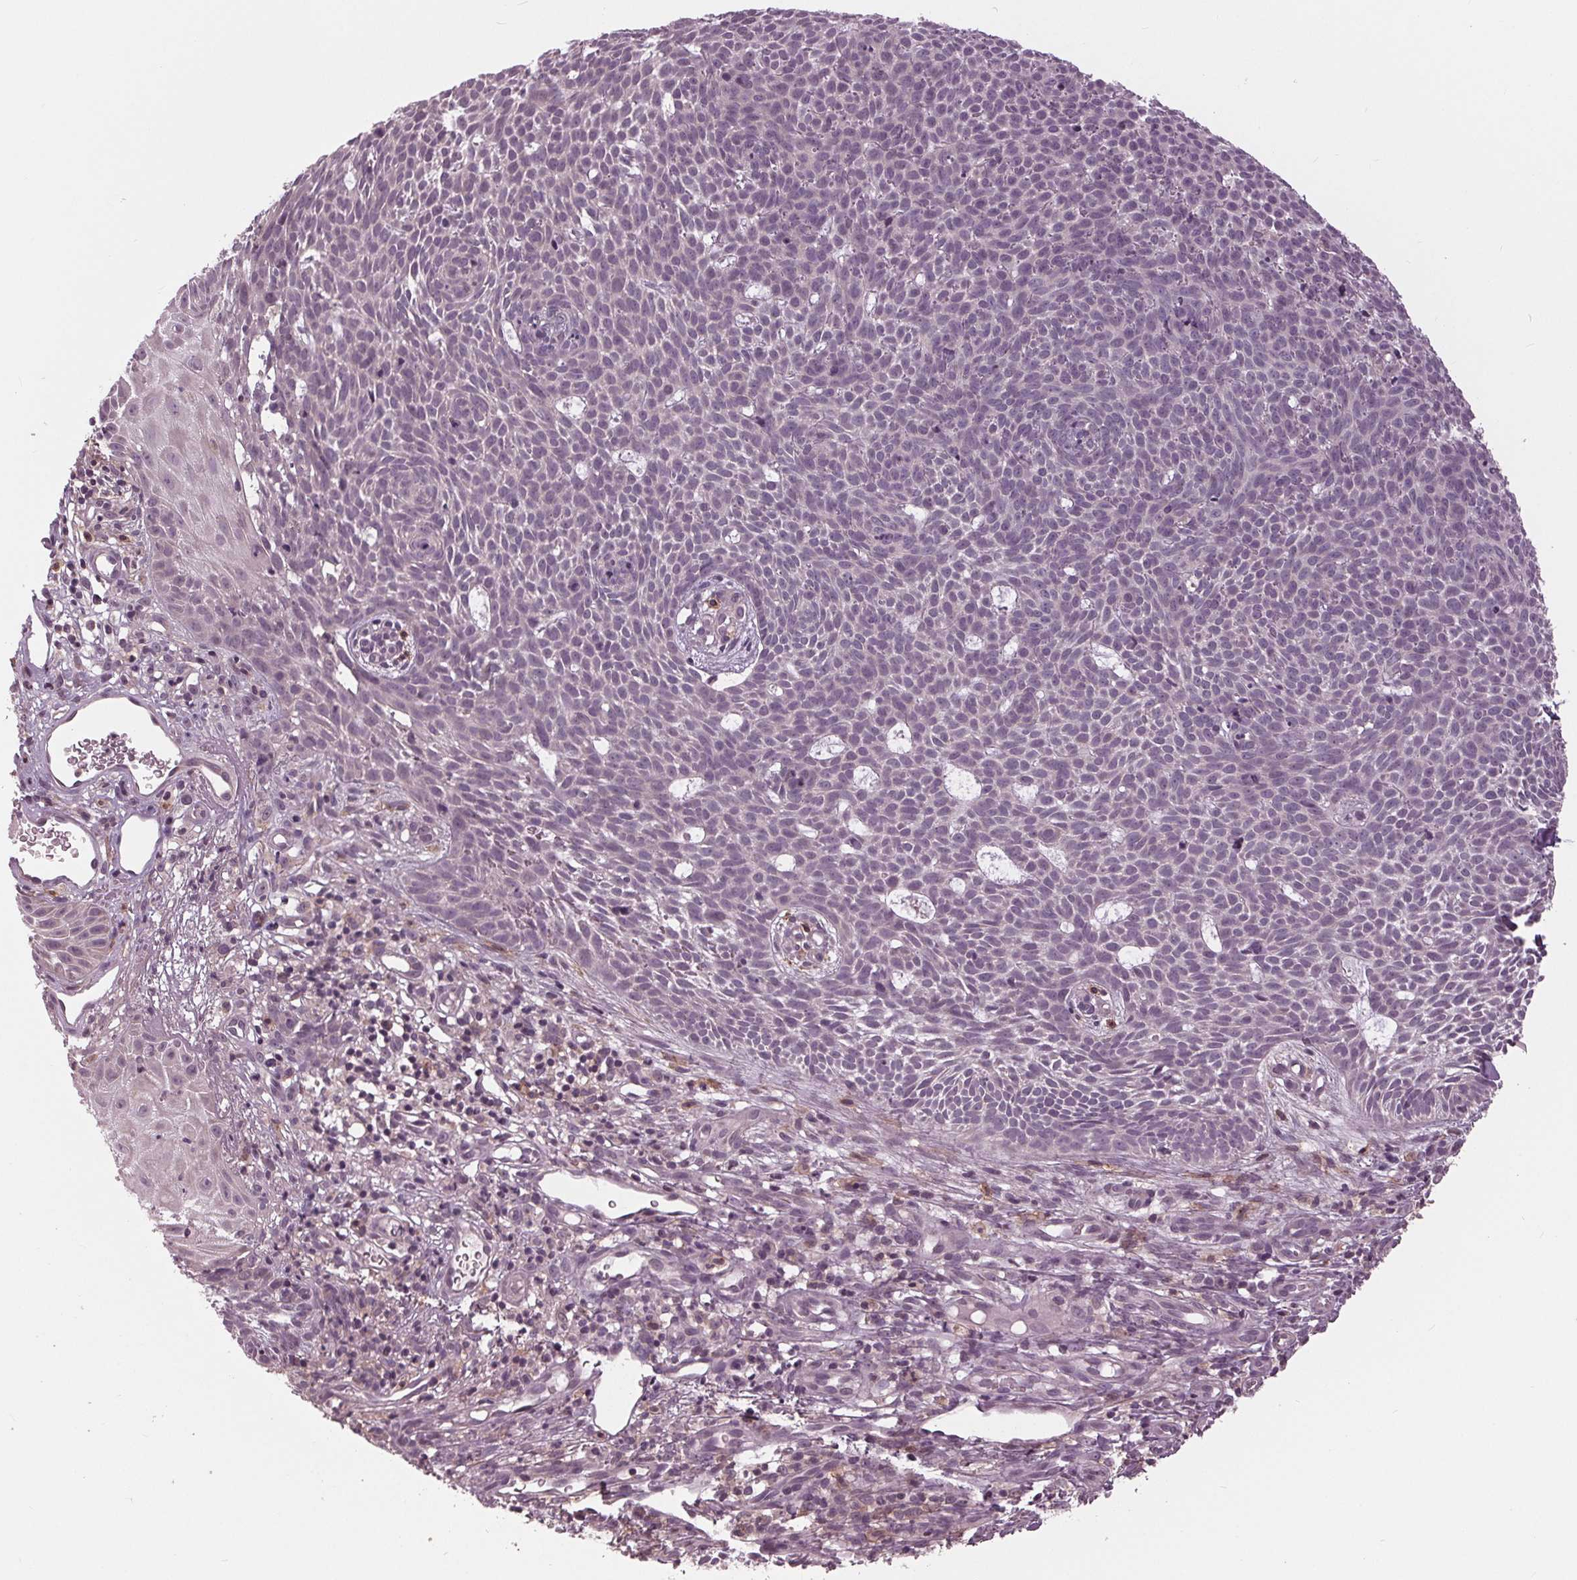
{"staining": {"intensity": "negative", "quantity": "none", "location": "none"}, "tissue": "skin cancer", "cell_type": "Tumor cells", "image_type": "cancer", "snomed": [{"axis": "morphology", "description": "Basal cell carcinoma"}, {"axis": "topography", "description": "Skin"}], "caption": "Image shows no protein expression in tumor cells of skin cancer (basal cell carcinoma) tissue.", "gene": "SIGLEC6", "patient": {"sex": "male", "age": 59}}